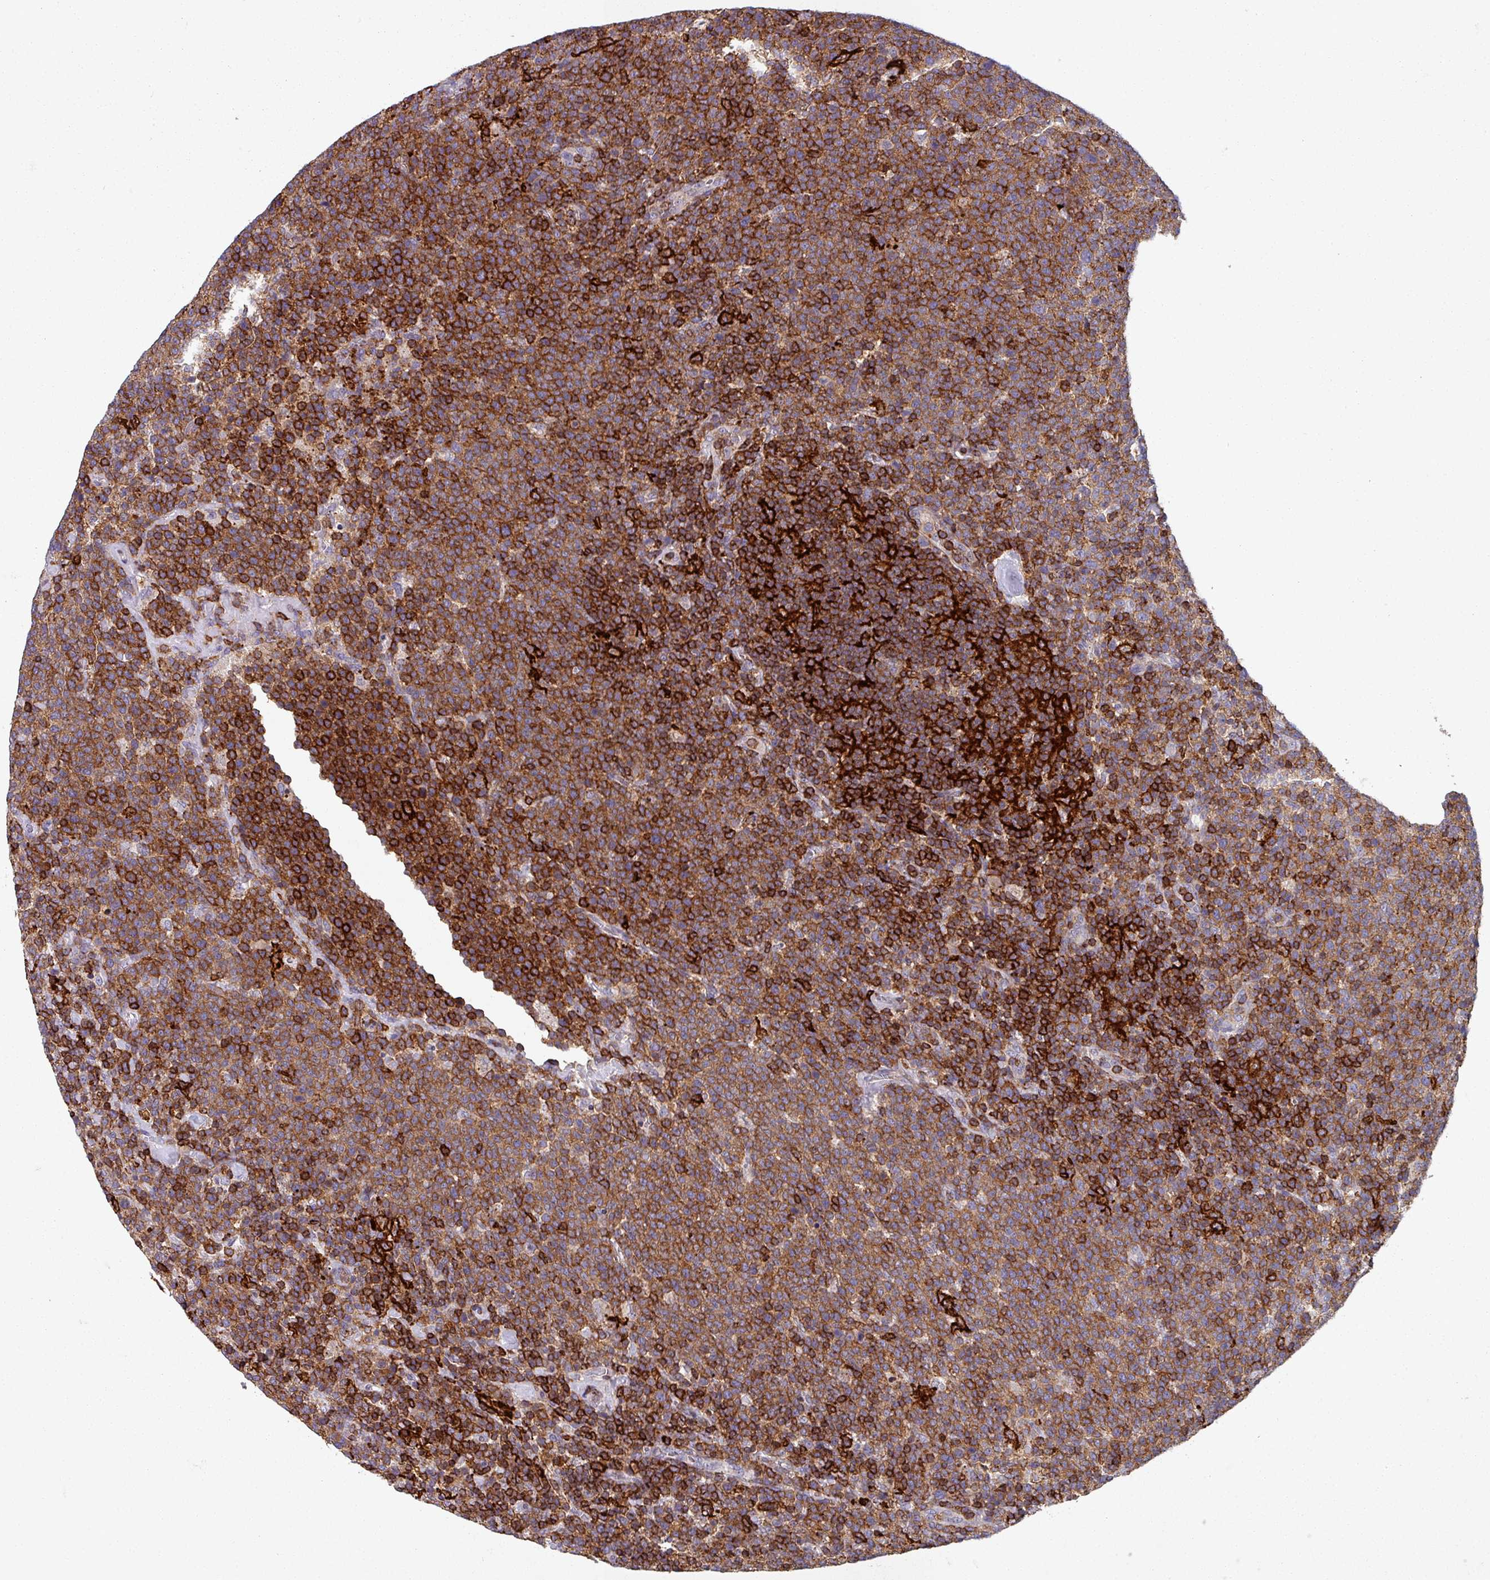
{"staining": {"intensity": "strong", "quantity": ">75%", "location": "cytoplasmic/membranous"}, "tissue": "lymphoma", "cell_type": "Tumor cells", "image_type": "cancer", "snomed": [{"axis": "morphology", "description": "Malignant lymphoma, non-Hodgkin's type, High grade"}, {"axis": "topography", "description": "Lymph node"}], "caption": "Immunohistochemical staining of lymphoma displays high levels of strong cytoplasmic/membranous protein expression in approximately >75% of tumor cells. (DAB IHC with brightfield microscopy, high magnification).", "gene": "NEDD9", "patient": {"sex": "male", "age": 61}}